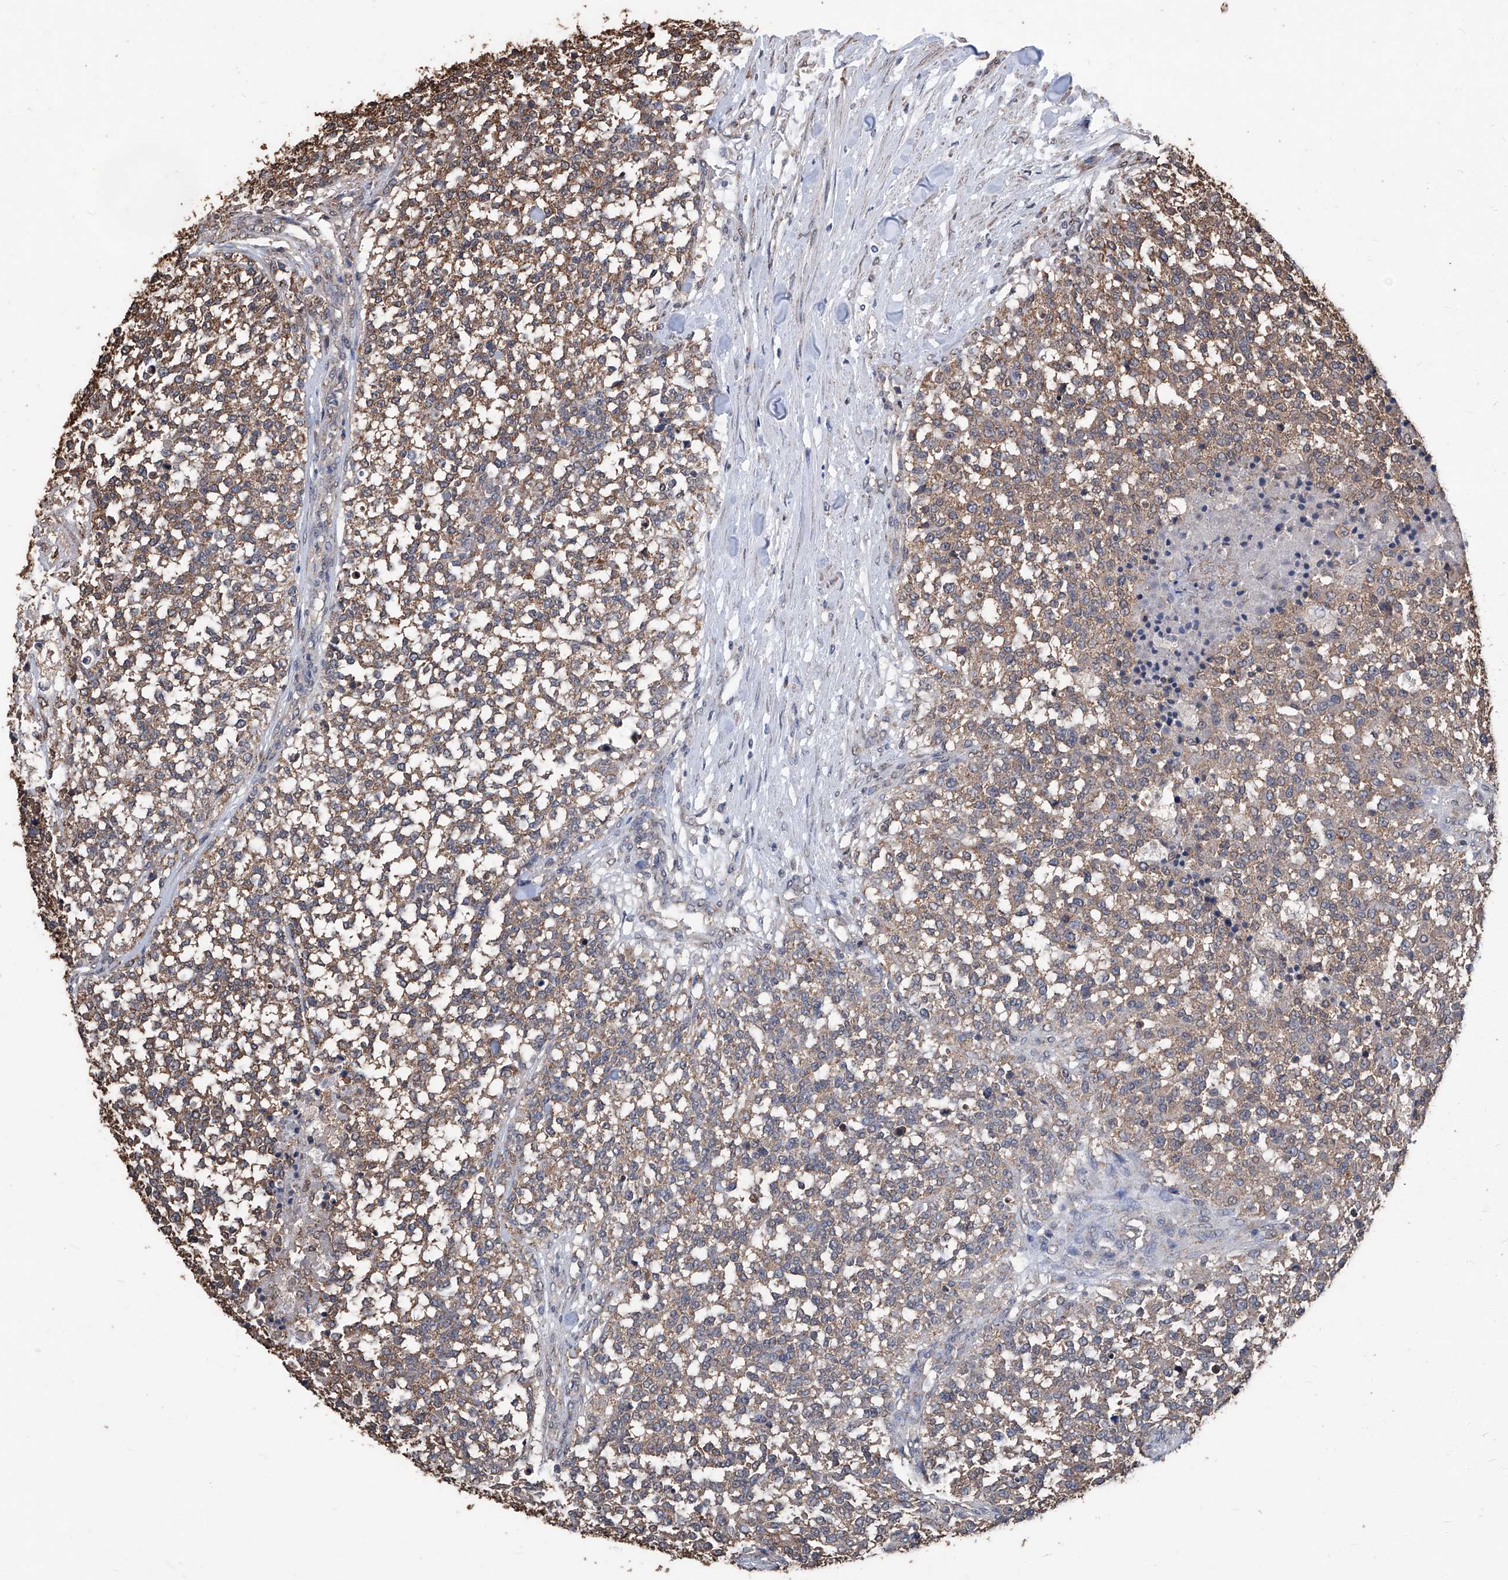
{"staining": {"intensity": "moderate", "quantity": ">75%", "location": "cytoplasmic/membranous"}, "tissue": "testis cancer", "cell_type": "Tumor cells", "image_type": "cancer", "snomed": [{"axis": "morphology", "description": "Seminoma, NOS"}, {"axis": "topography", "description": "Testis"}], "caption": "Testis seminoma stained with DAB immunohistochemistry exhibits medium levels of moderate cytoplasmic/membranous expression in approximately >75% of tumor cells. The staining was performed using DAB to visualize the protein expression in brown, while the nuclei were stained in blue with hematoxylin (Magnification: 20x).", "gene": "STARD7", "patient": {"sex": "male", "age": 59}}